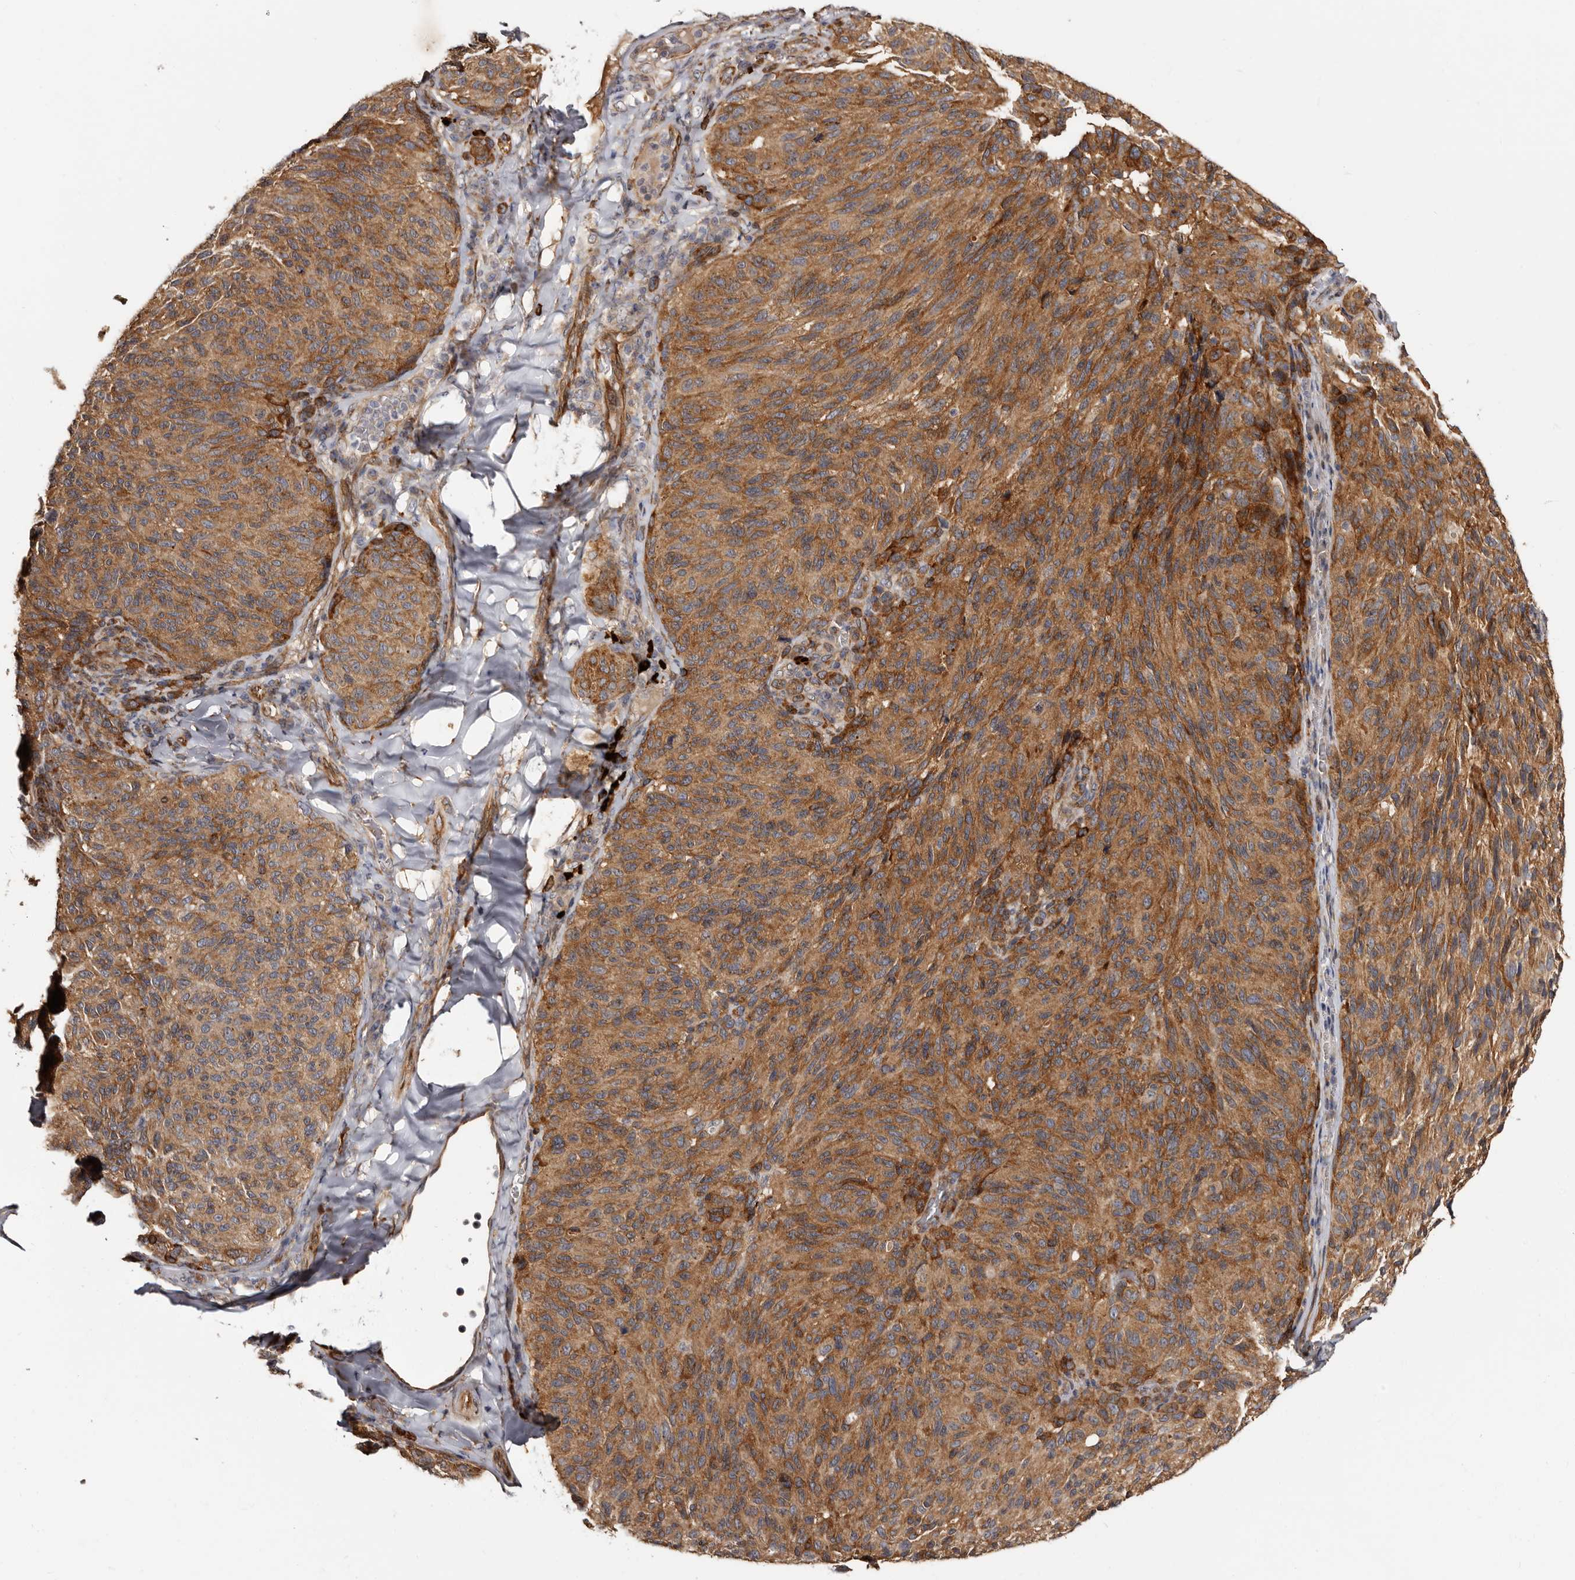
{"staining": {"intensity": "moderate", "quantity": ">75%", "location": "cytoplasmic/membranous"}, "tissue": "melanoma", "cell_type": "Tumor cells", "image_type": "cancer", "snomed": [{"axis": "morphology", "description": "Malignant melanoma, NOS"}, {"axis": "topography", "description": "Skin"}], "caption": "This histopathology image reveals IHC staining of human melanoma, with medium moderate cytoplasmic/membranous staining in about >75% of tumor cells.", "gene": "TBC1D22B", "patient": {"sex": "female", "age": 73}}